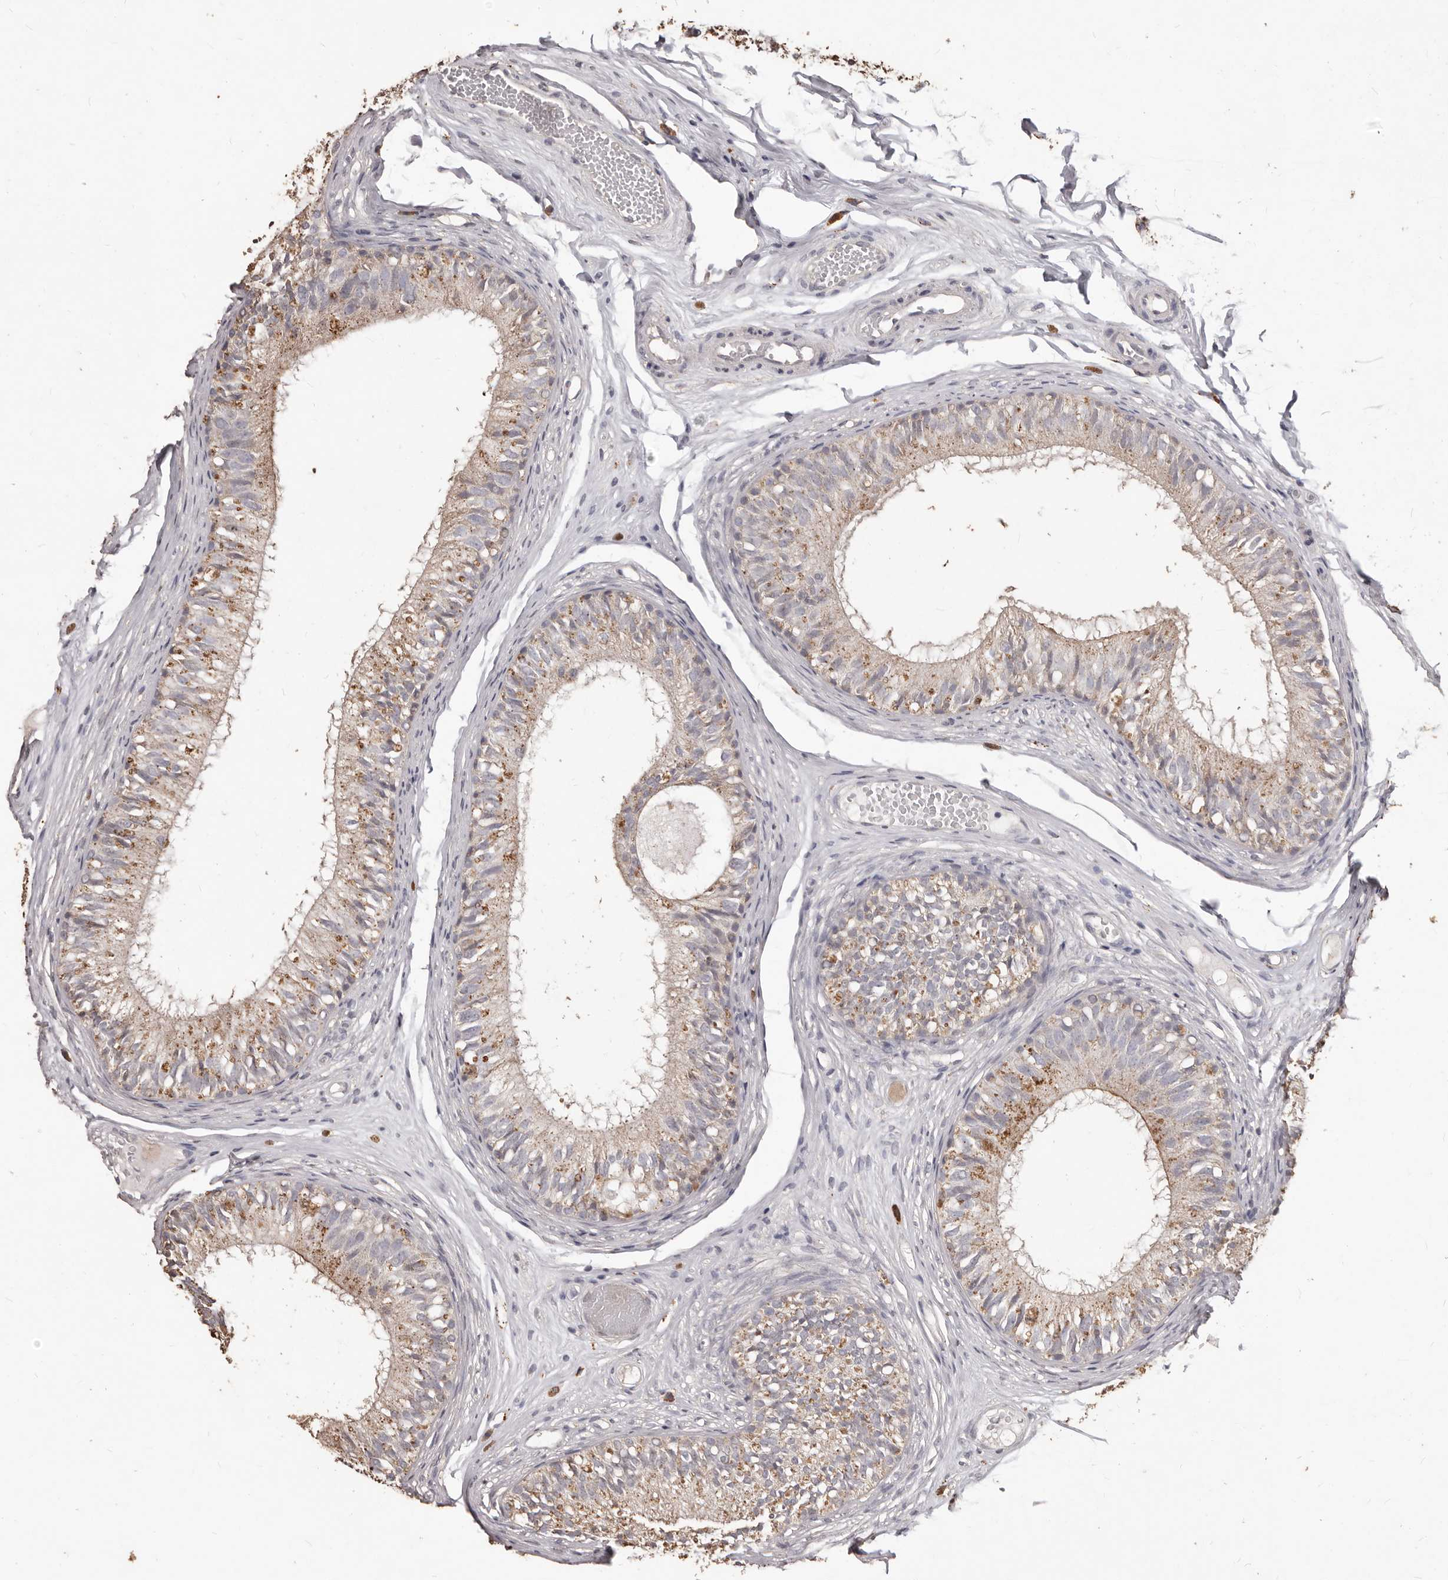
{"staining": {"intensity": "moderate", "quantity": "25%-75%", "location": "cytoplasmic/membranous"}, "tissue": "epididymis", "cell_type": "Glandular cells", "image_type": "normal", "snomed": [{"axis": "morphology", "description": "Normal tissue, NOS"}, {"axis": "morphology", "description": "Seminoma in situ"}, {"axis": "topography", "description": "Testis"}, {"axis": "topography", "description": "Epididymis"}], "caption": "This micrograph exhibits immunohistochemistry staining of unremarkable human epididymis, with medium moderate cytoplasmic/membranous staining in approximately 25%-75% of glandular cells.", "gene": "PRSS27", "patient": {"sex": "male", "age": 28}}